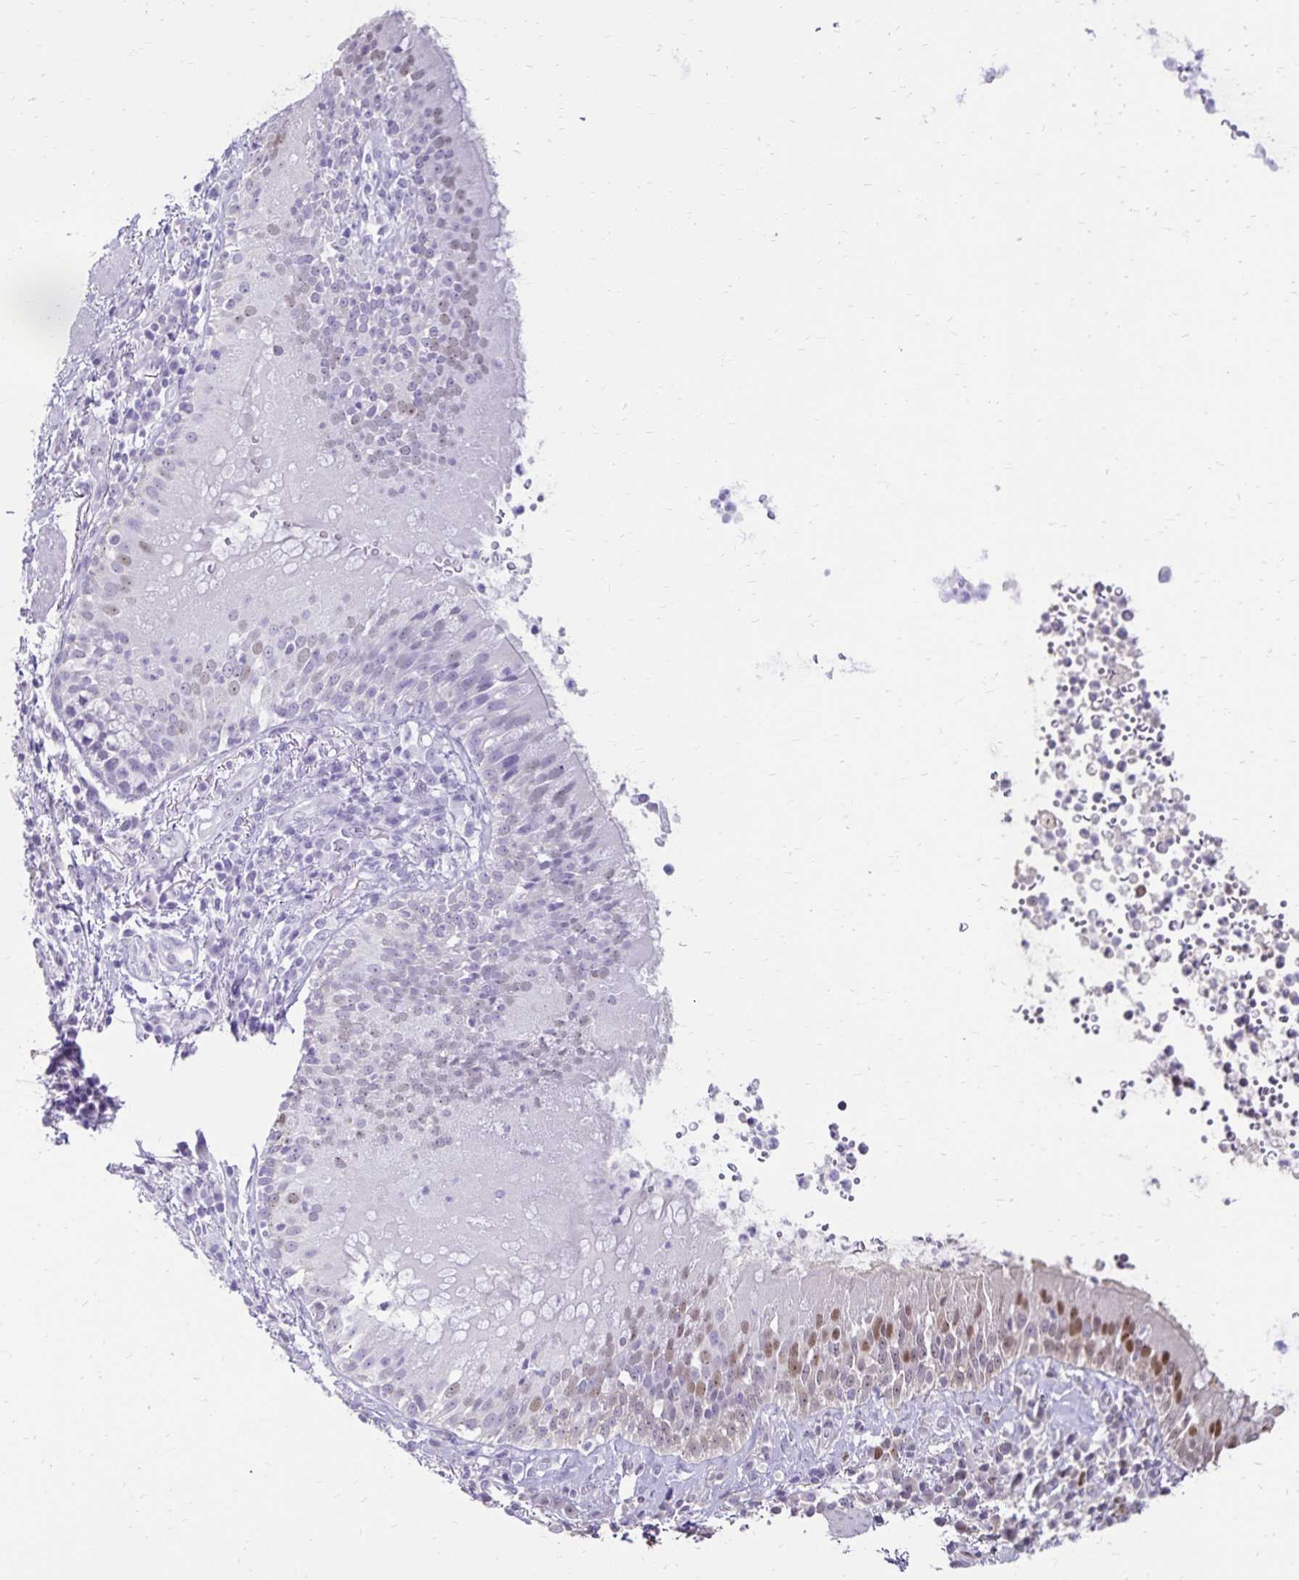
{"staining": {"intensity": "moderate", "quantity": "<25%", "location": "nuclear"}, "tissue": "bronchus", "cell_type": "Respiratory epithelial cells", "image_type": "normal", "snomed": [{"axis": "morphology", "description": "Normal tissue, NOS"}, {"axis": "topography", "description": "Cartilage tissue"}, {"axis": "topography", "description": "Bronchus"}], "caption": "A low amount of moderate nuclear expression is appreciated in about <25% of respiratory epithelial cells in normal bronchus. (DAB IHC with brightfield microscopy, high magnification).", "gene": "POLB", "patient": {"sex": "male", "age": 56}}